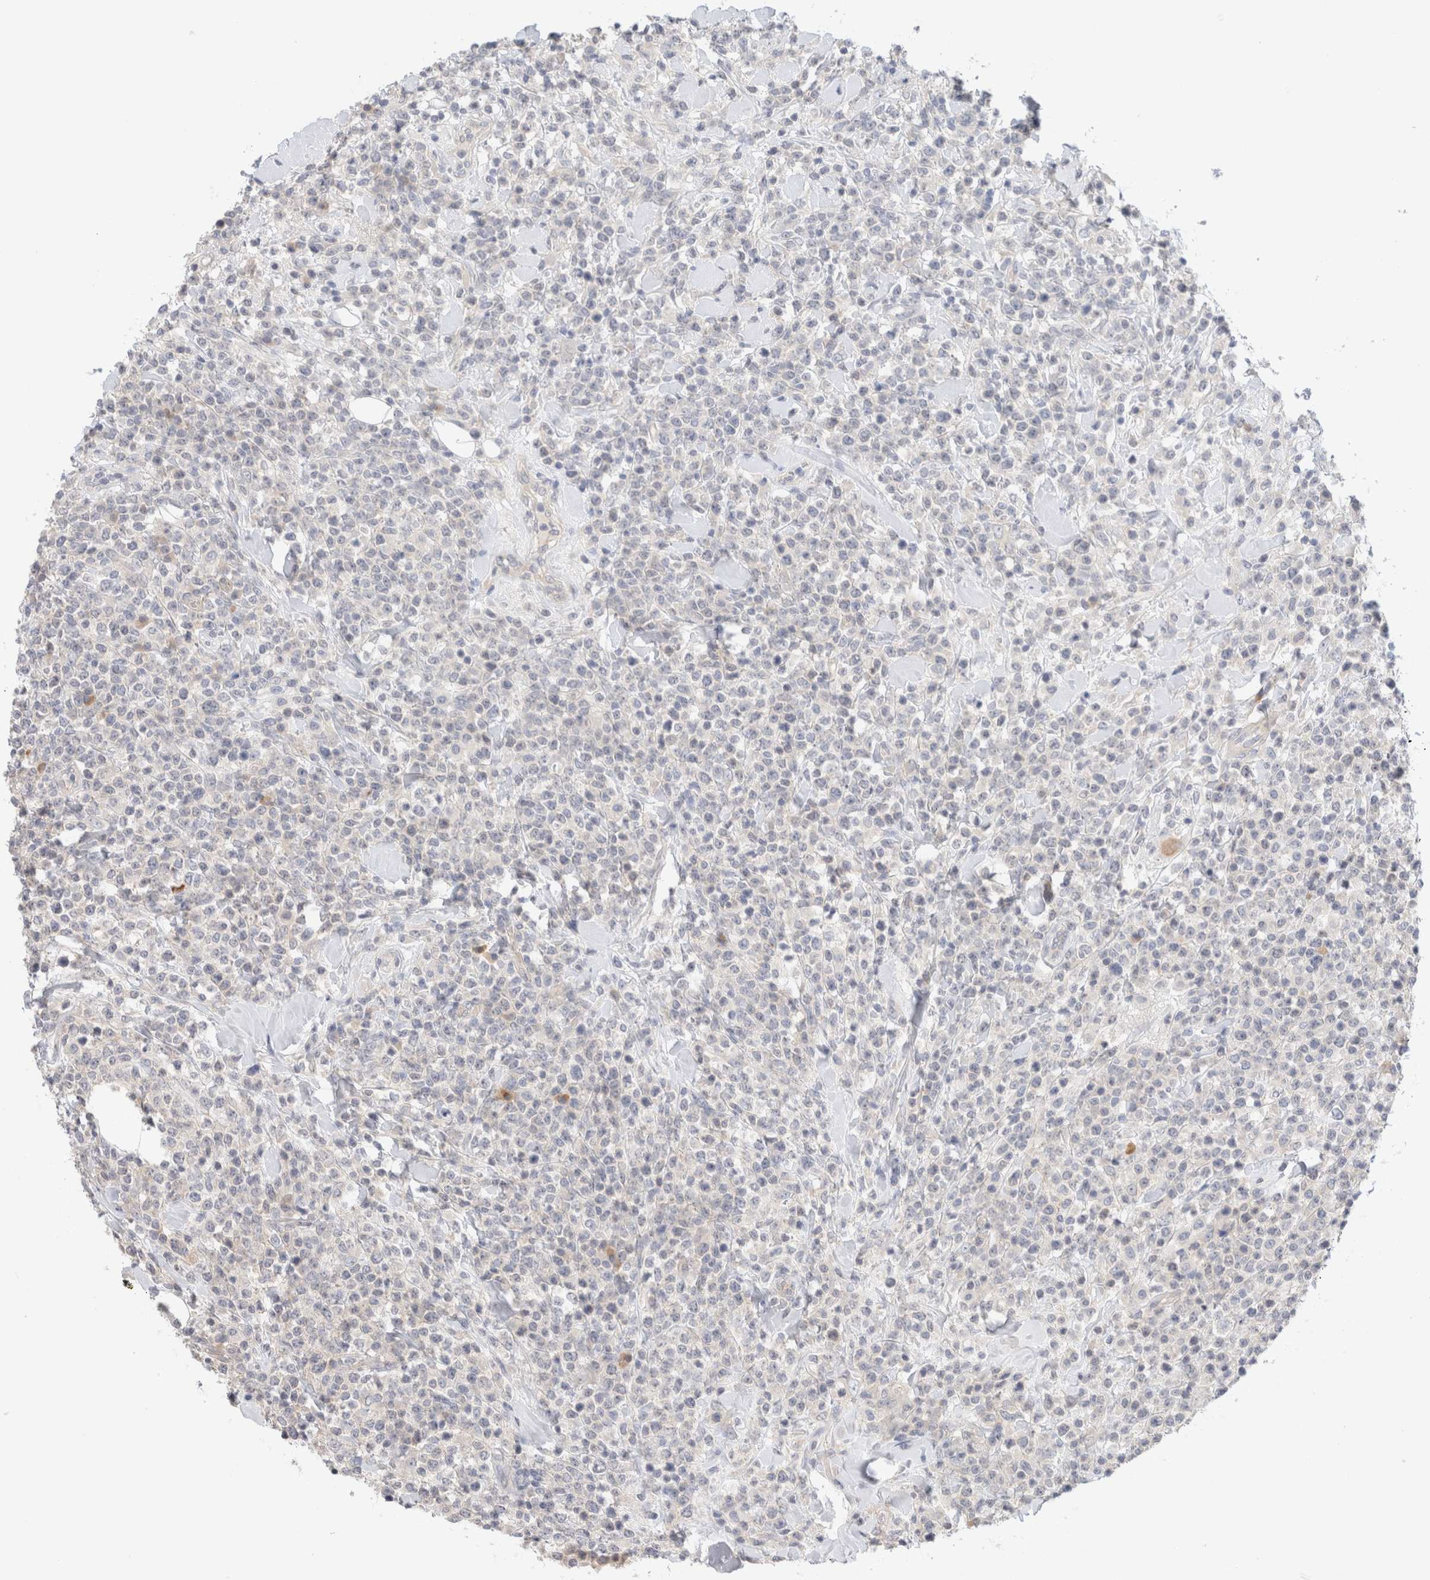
{"staining": {"intensity": "negative", "quantity": "none", "location": "none"}, "tissue": "lymphoma", "cell_type": "Tumor cells", "image_type": "cancer", "snomed": [{"axis": "morphology", "description": "Malignant lymphoma, non-Hodgkin's type, High grade"}, {"axis": "topography", "description": "Colon"}], "caption": "The immunohistochemistry image has no significant expression in tumor cells of lymphoma tissue.", "gene": "SPRTN", "patient": {"sex": "female", "age": 53}}